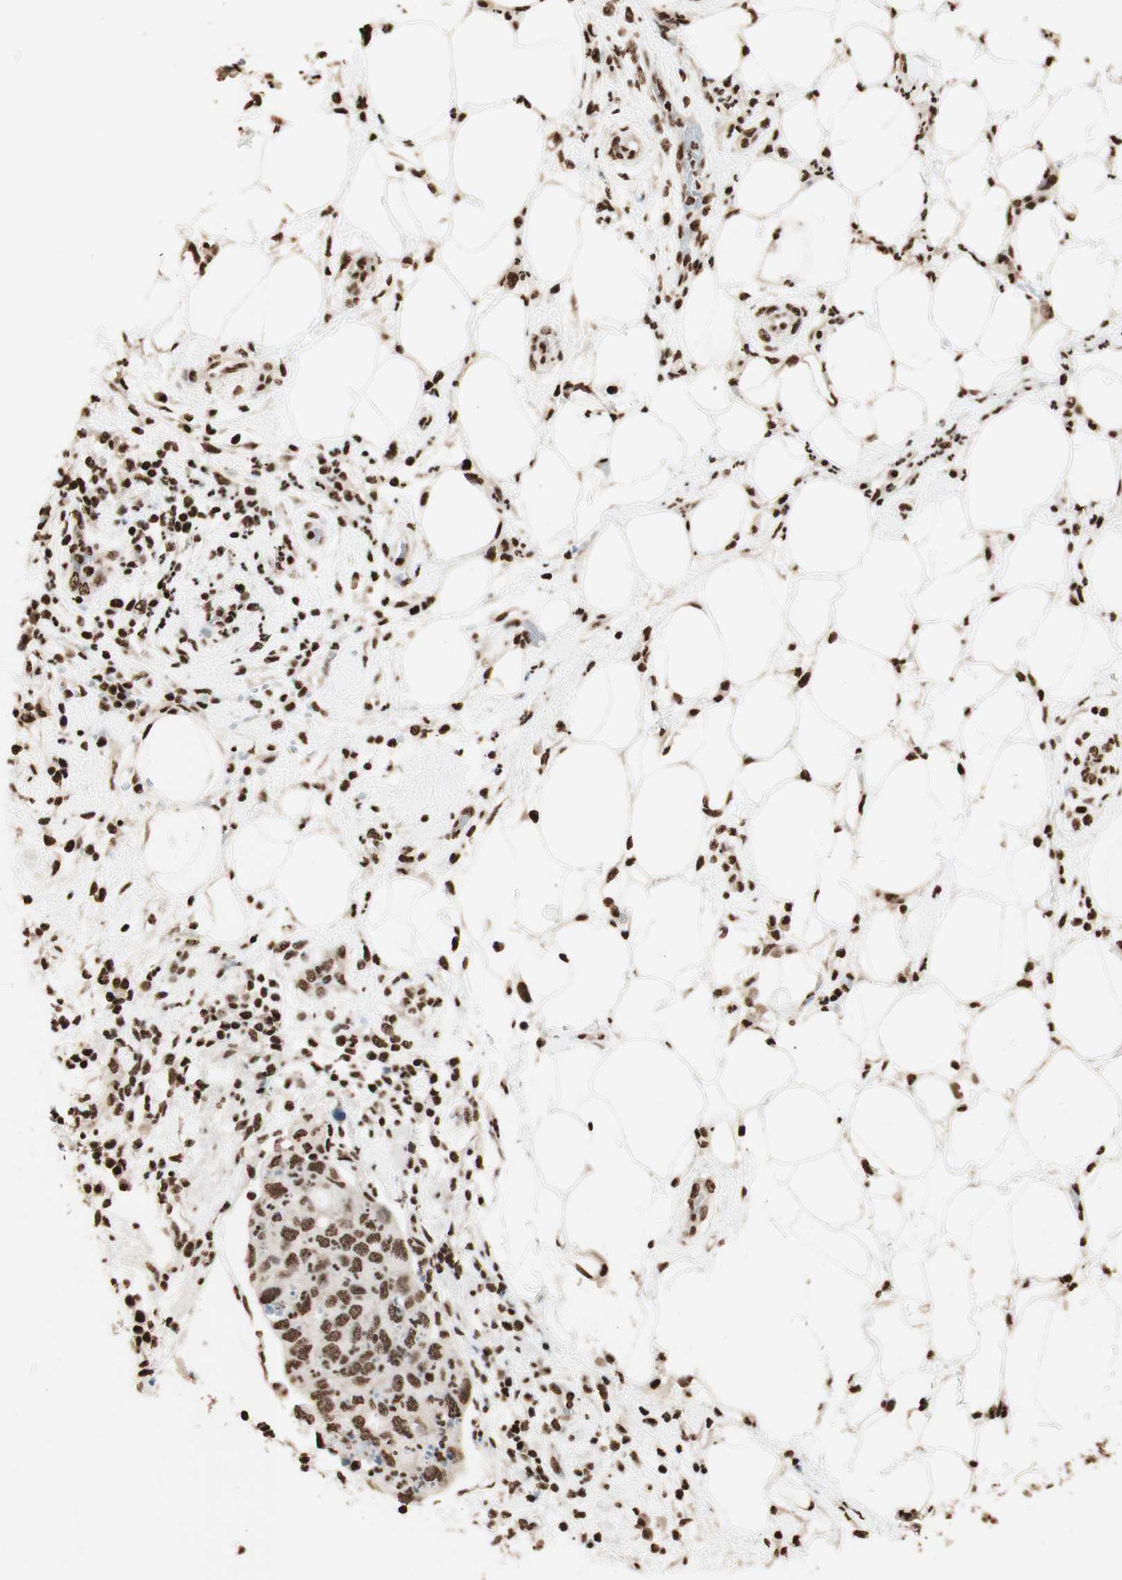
{"staining": {"intensity": "strong", "quantity": ">75%", "location": "nuclear"}, "tissue": "pancreatic cancer", "cell_type": "Tumor cells", "image_type": "cancer", "snomed": [{"axis": "morphology", "description": "Adenocarcinoma, NOS"}, {"axis": "topography", "description": "Pancreas"}], "caption": "Strong nuclear protein staining is present in about >75% of tumor cells in pancreatic adenocarcinoma. (DAB (3,3'-diaminobenzidine) = brown stain, brightfield microscopy at high magnification).", "gene": "HNRNPA2B1", "patient": {"sex": "female", "age": 71}}